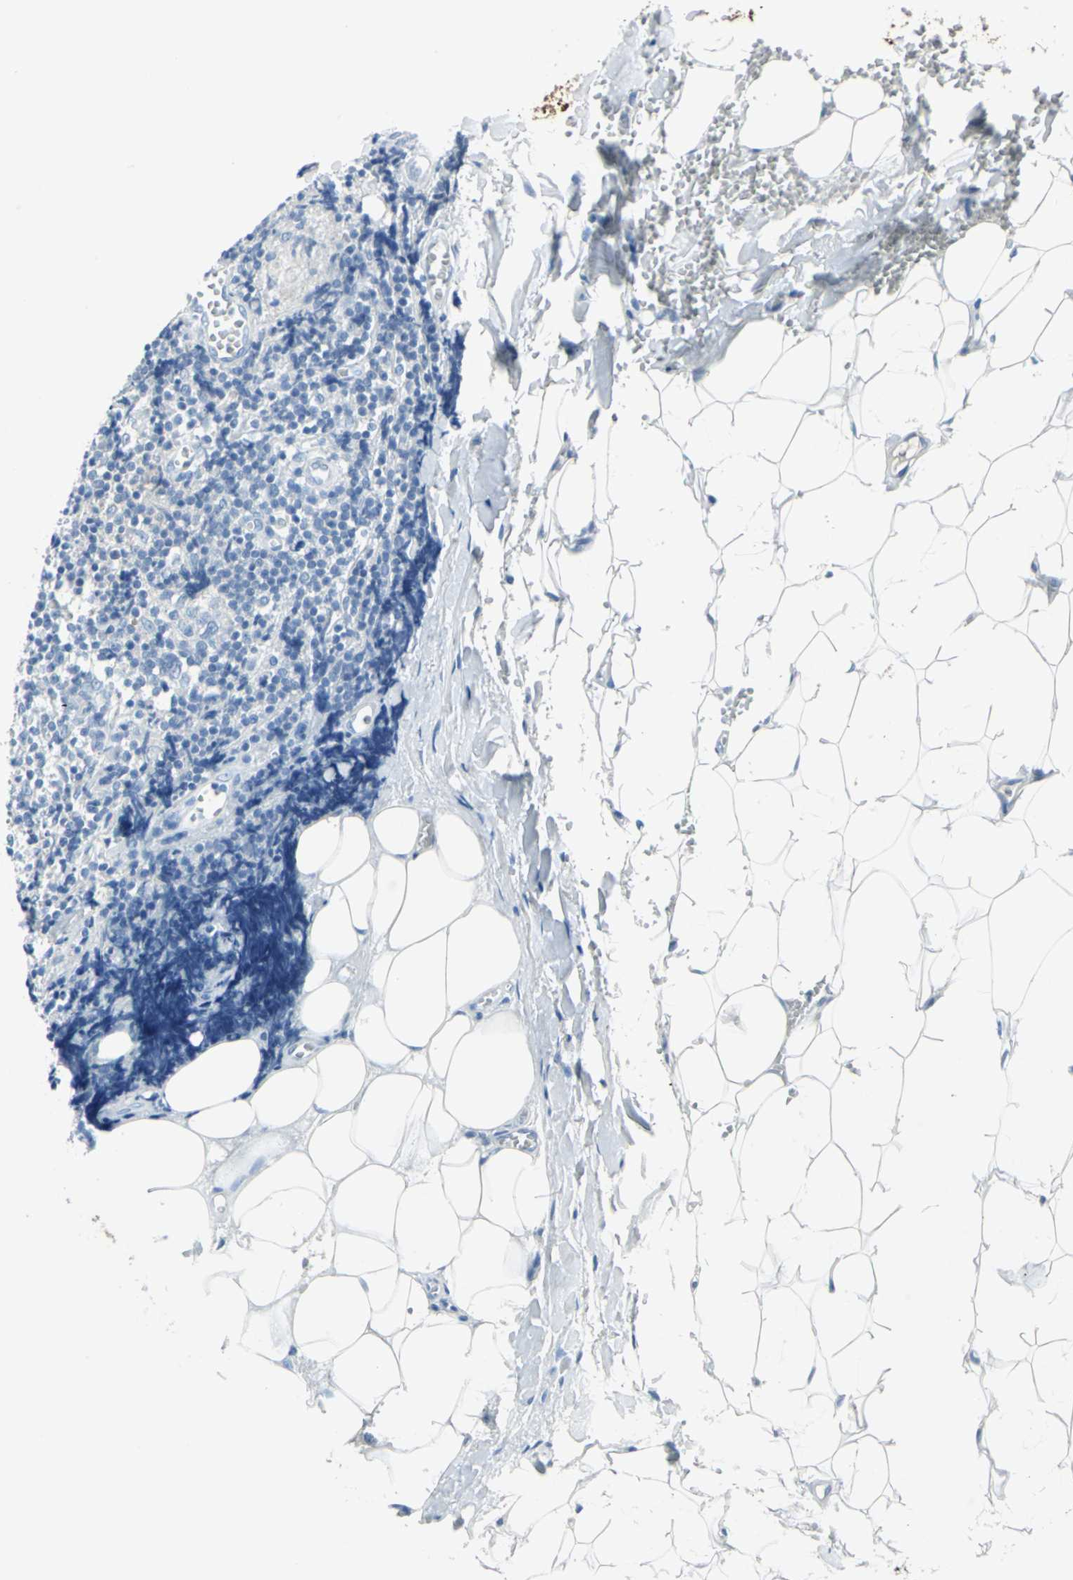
{"staining": {"intensity": "moderate", "quantity": "<25%", "location": "cytoplasmic/membranous"}, "tissue": "skin cancer", "cell_type": "Tumor cells", "image_type": "cancer", "snomed": [{"axis": "morphology", "description": "Basal cell carcinoma"}, {"axis": "topography", "description": "Skin"}], "caption": "Basal cell carcinoma (skin) stained for a protein displays moderate cytoplasmic/membranous positivity in tumor cells. (DAB (3,3'-diaminobenzidine) = brown stain, brightfield microscopy at high magnification).", "gene": "SFN", "patient": {"sex": "male", "age": 84}}